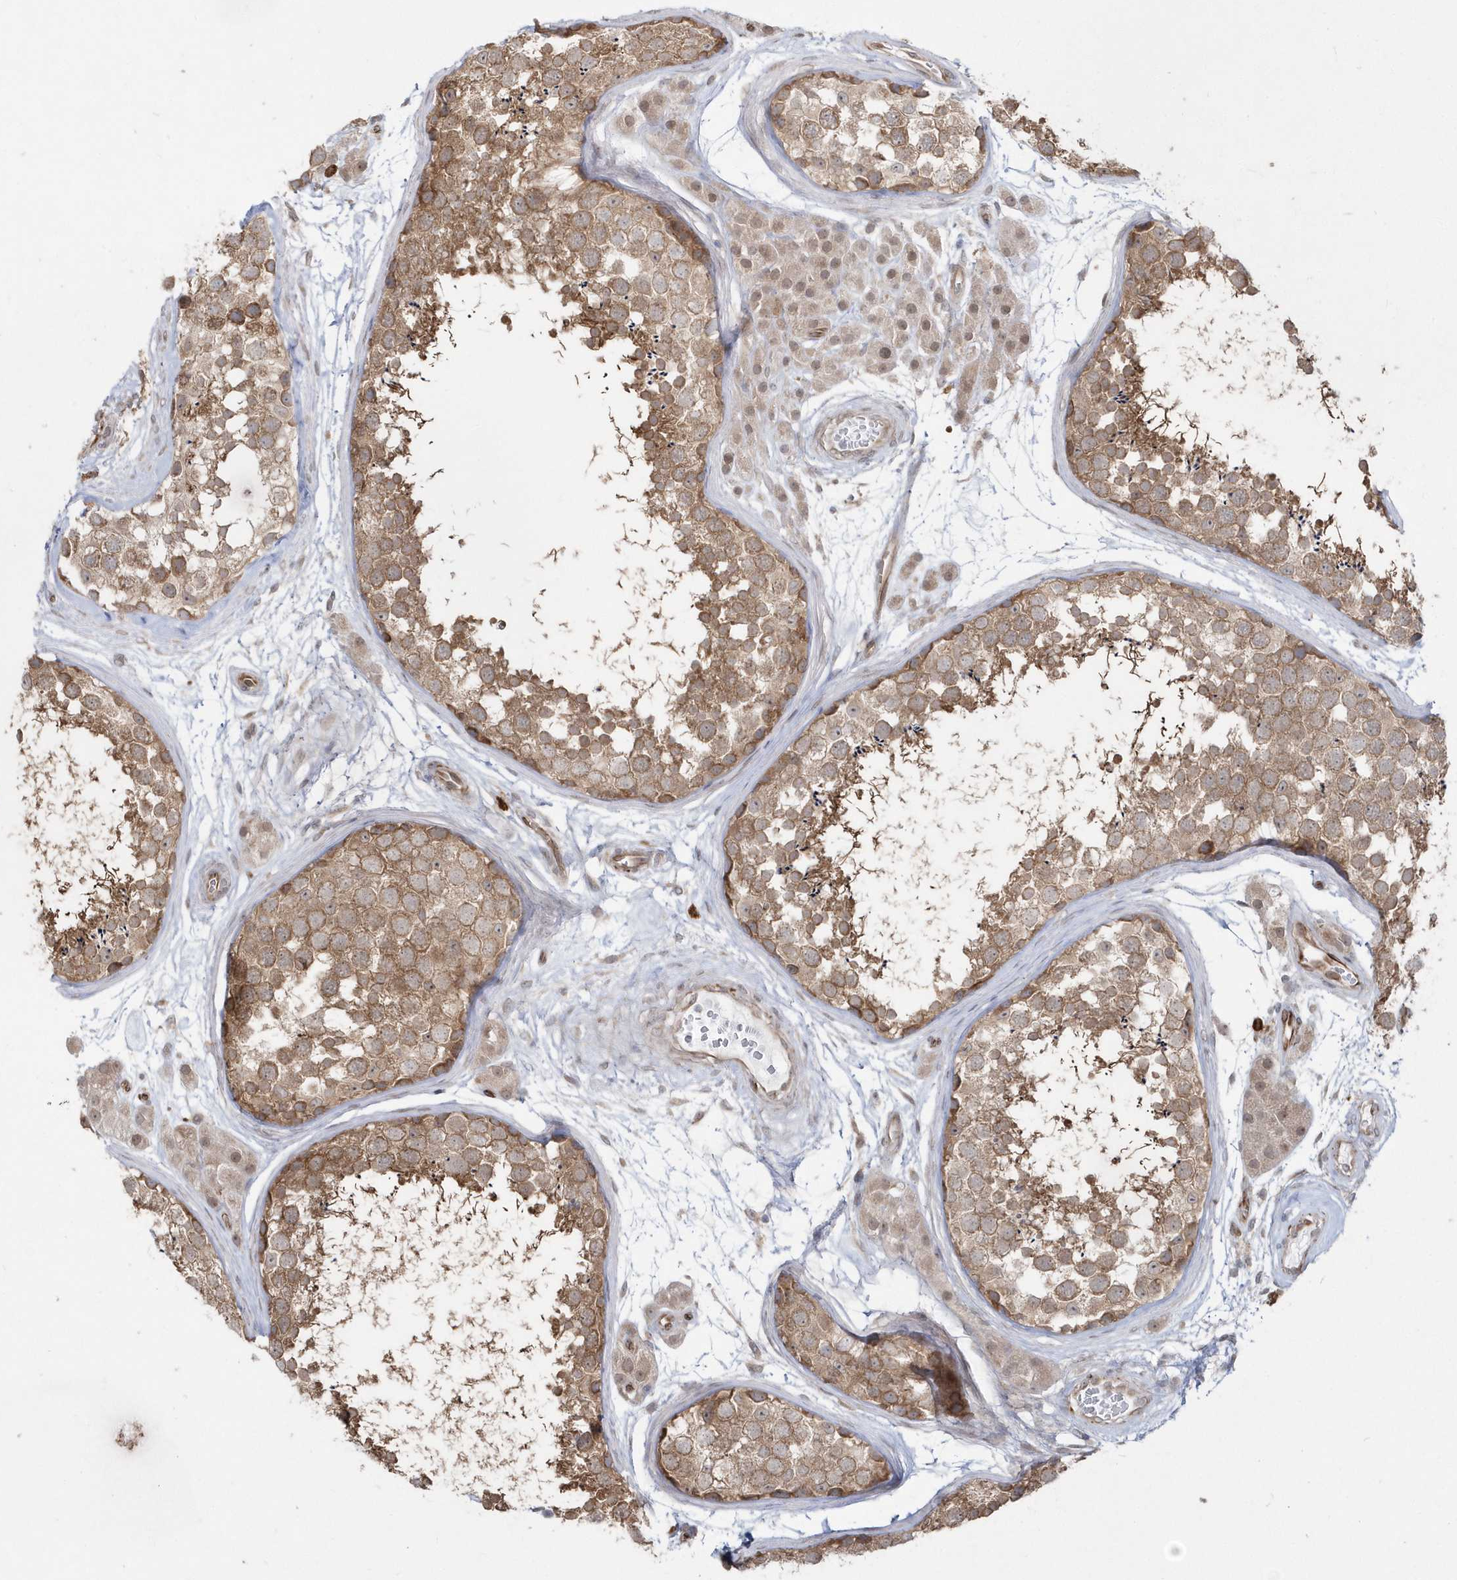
{"staining": {"intensity": "moderate", "quantity": ">75%", "location": "cytoplasmic/membranous"}, "tissue": "testis", "cell_type": "Cells in seminiferous ducts", "image_type": "normal", "snomed": [{"axis": "morphology", "description": "Normal tissue, NOS"}, {"axis": "topography", "description": "Testis"}], "caption": "High-power microscopy captured an IHC photomicrograph of unremarkable testis, revealing moderate cytoplasmic/membranous positivity in about >75% of cells in seminiferous ducts. (DAB (3,3'-diaminobenzidine) = brown stain, brightfield microscopy at high magnification).", "gene": "DHX57", "patient": {"sex": "male", "age": 56}}